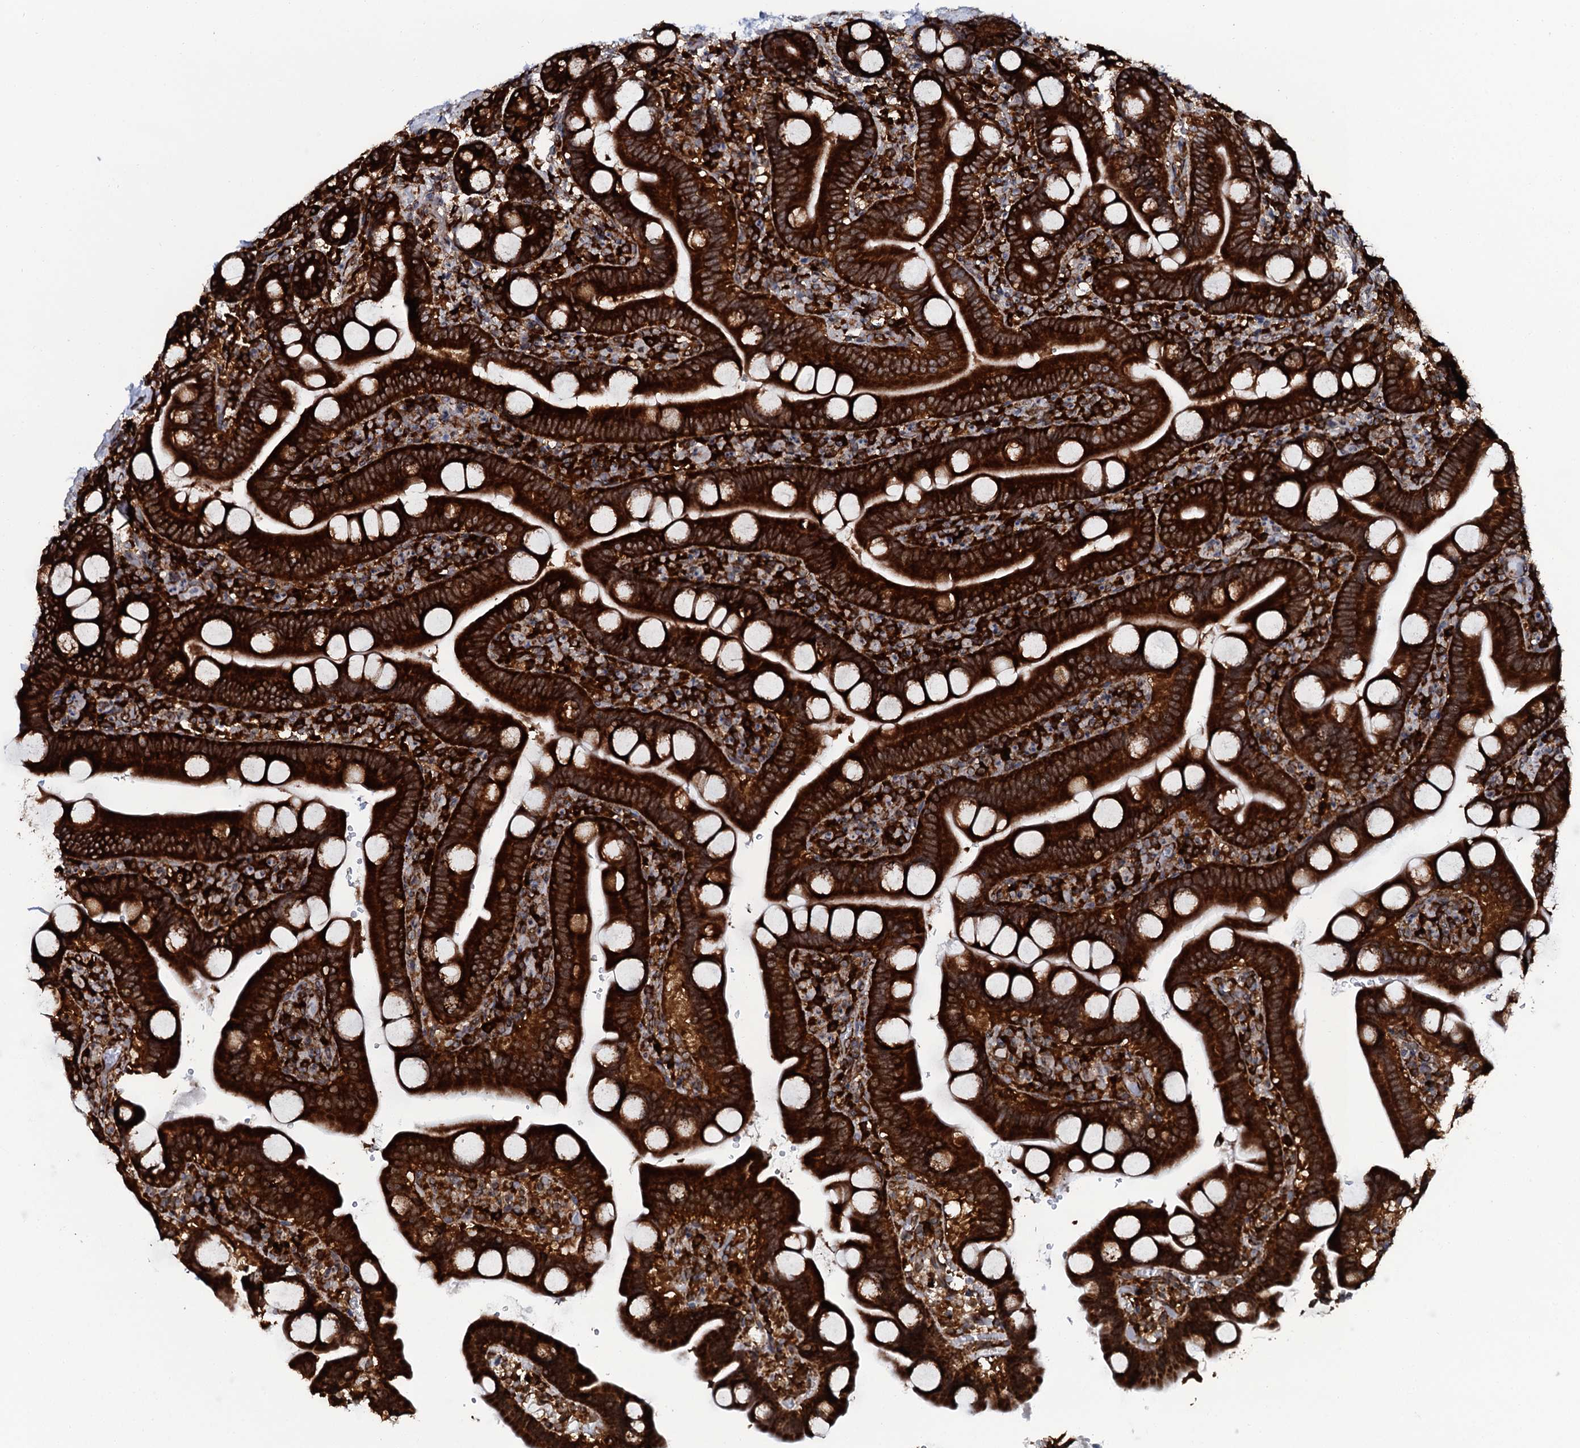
{"staining": {"intensity": "strong", "quantity": ">75%", "location": "cytoplasmic/membranous"}, "tissue": "duodenum", "cell_type": "Glandular cells", "image_type": "normal", "snomed": [{"axis": "morphology", "description": "Normal tissue, NOS"}, {"axis": "topography", "description": "Duodenum"}], "caption": "Protein staining of benign duodenum shows strong cytoplasmic/membranous expression in about >75% of glandular cells. (Brightfield microscopy of DAB IHC at high magnification).", "gene": "SPTY2D1", "patient": {"sex": "male", "age": 55}}